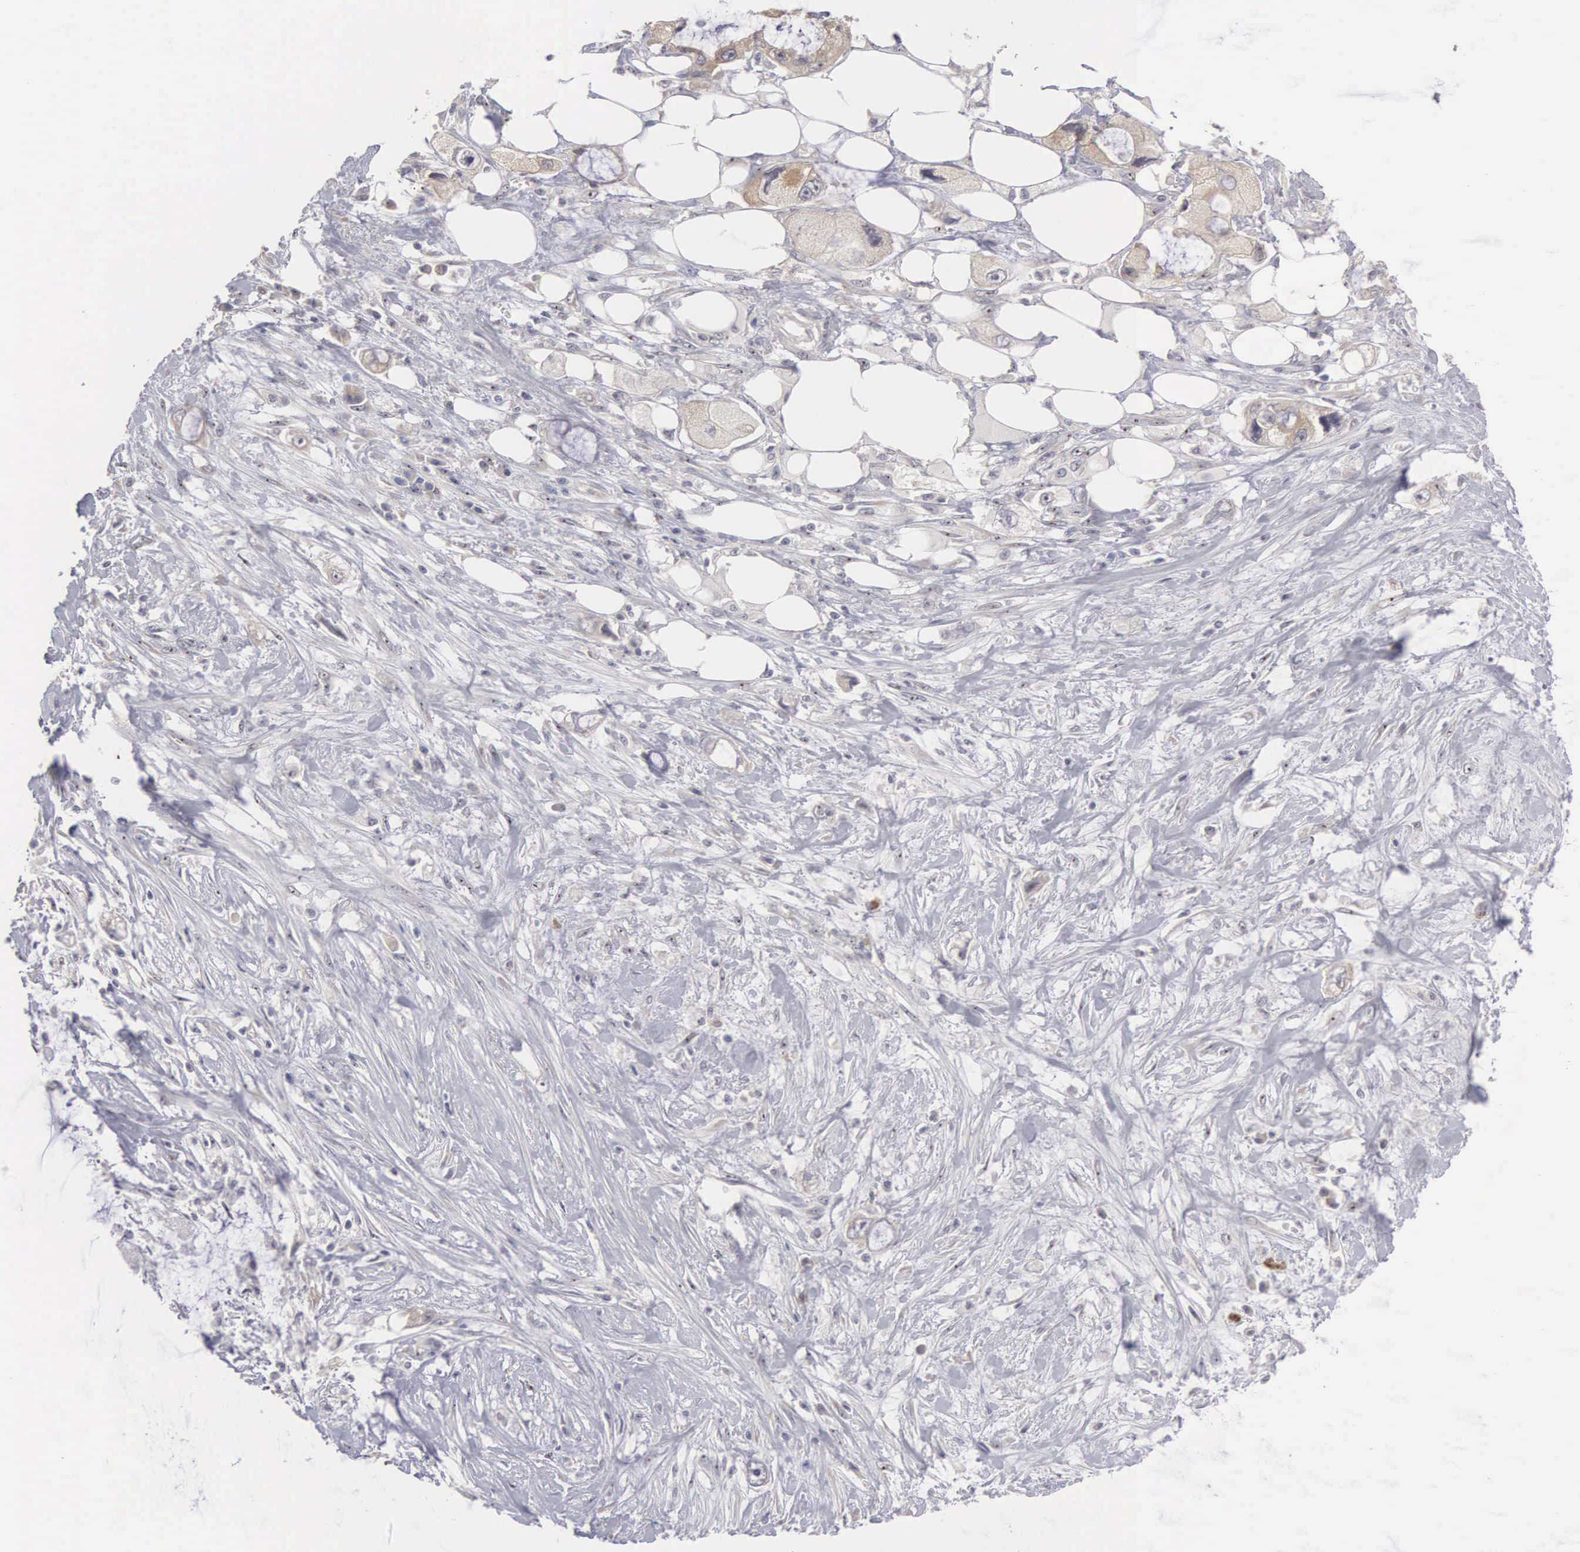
{"staining": {"intensity": "weak", "quantity": "25%-75%", "location": "cytoplasmic/membranous"}, "tissue": "pancreatic cancer", "cell_type": "Tumor cells", "image_type": "cancer", "snomed": [{"axis": "morphology", "description": "Adenocarcinoma, NOS"}, {"axis": "topography", "description": "Pancreas"}, {"axis": "topography", "description": "Stomach, upper"}], "caption": "Immunohistochemical staining of human adenocarcinoma (pancreatic) shows low levels of weak cytoplasmic/membranous staining in about 25%-75% of tumor cells. (IHC, brightfield microscopy, high magnification).", "gene": "AMN", "patient": {"sex": "male", "age": 77}}